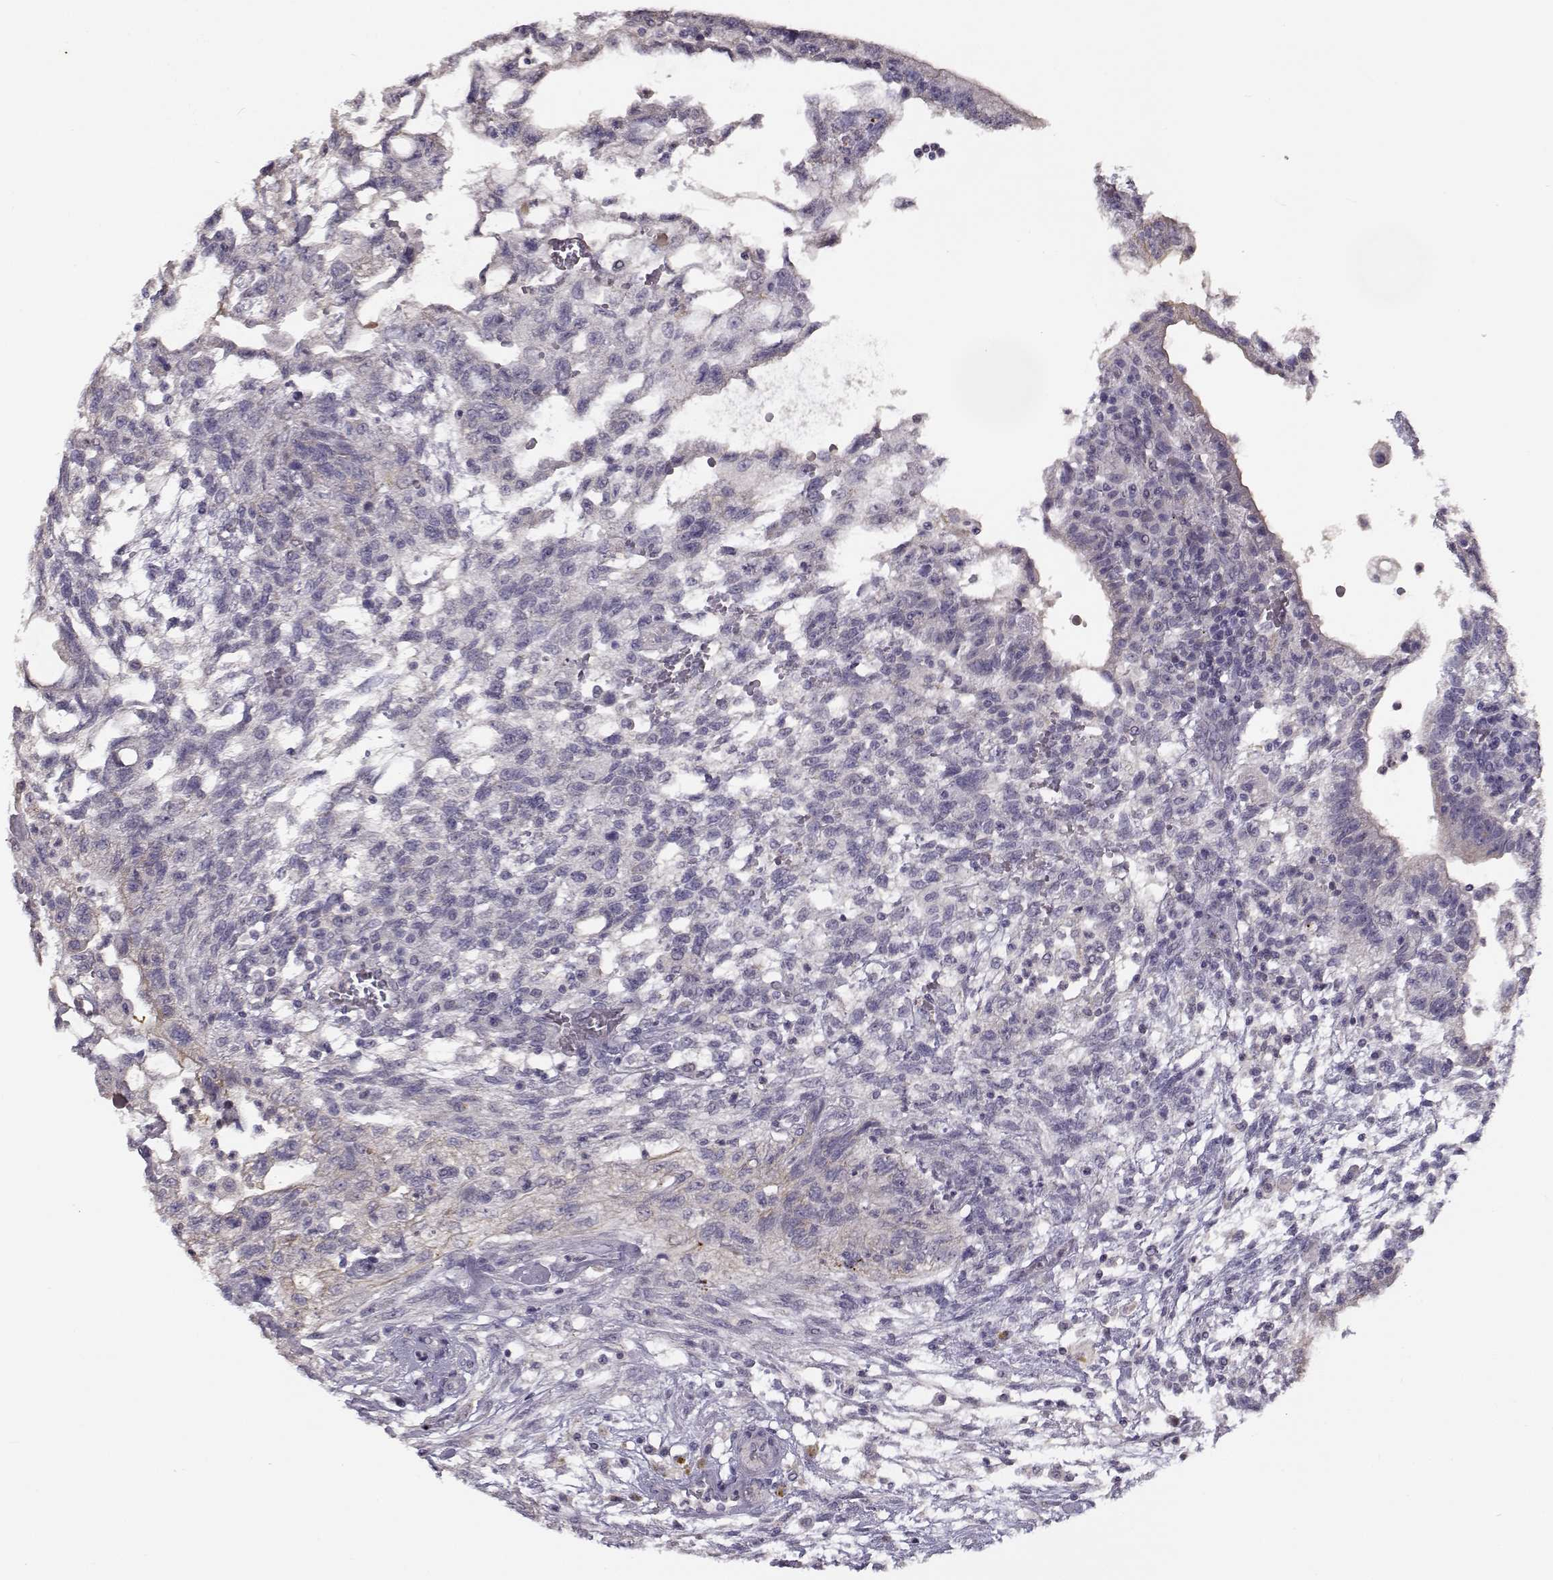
{"staining": {"intensity": "negative", "quantity": "none", "location": "none"}, "tissue": "testis cancer", "cell_type": "Tumor cells", "image_type": "cancer", "snomed": [{"axis": "morphology", "description": "Carcinoma, Embryonal, NOS"}, {"axis": "topography", "description": "Testis"}], "caption": "Embryonal carcinoma (testis) was stained to show a protein in brown. There is no significant expression in tumor cells. The staining was performed using DAB (3,3'-diaminobenzidine) to visualize the protein expression in brown, while the nuclei were stained in blue with hematoxylin (Magnification: 20x).", "gene": "TMEM145", "patient": {"sex": "male", "age": 32}}